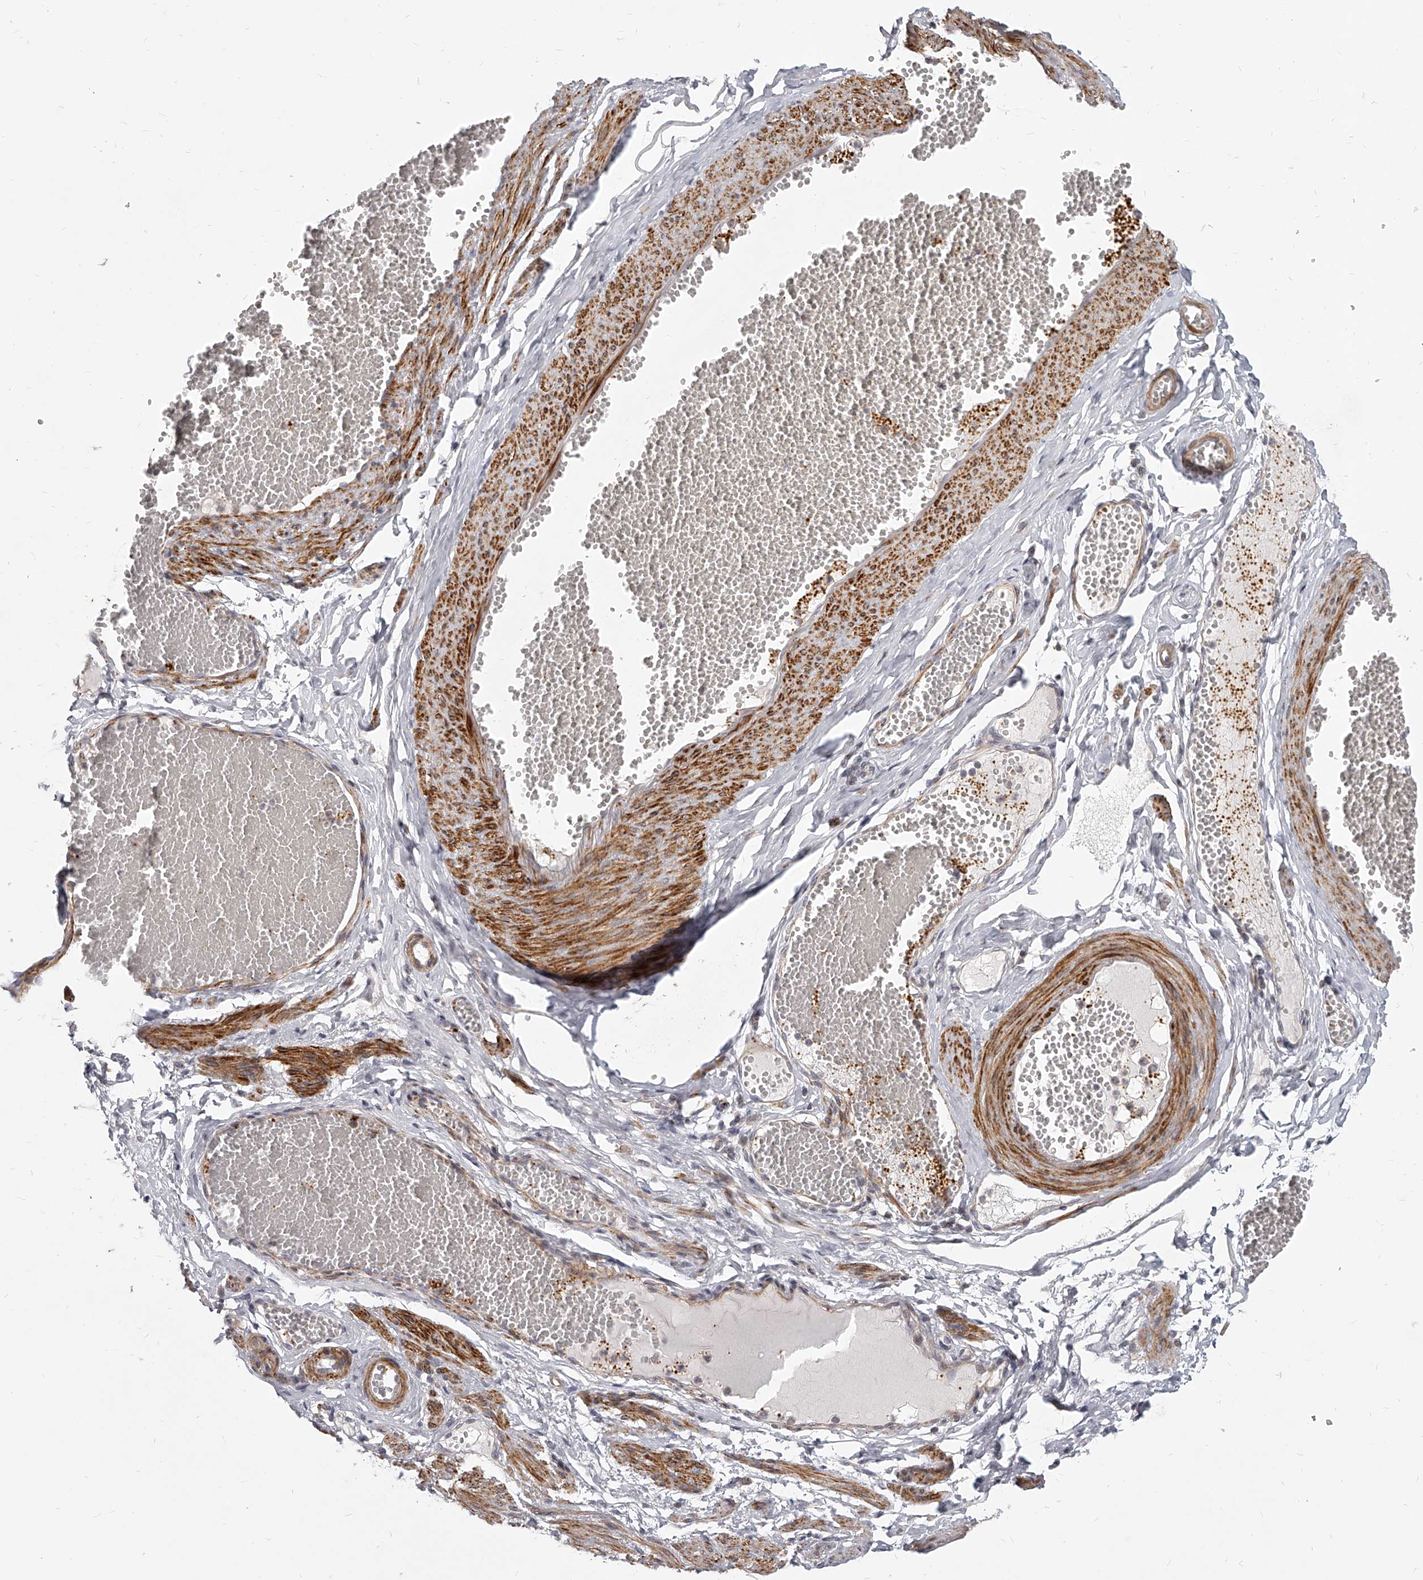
{"staining": {"intensity": "weak", "quantity": ">75%", "location": "cytoplasmic/membranous"}, "tissue": "adipose tissue", "cell_type": "Adipocytes", "image_type": "normal", "snomed": [{"axis": "morphology", "description": "Normal tissue, NOS"}, {"axis": "topography", "description": "Smooth muscle"}, {"axis": "topography", "description": "Peripheral nerve tissue"}], "caption": "An immunohistochemistry micrograph of benign tissue is shown. Protein staining in brown labels weak cytoplasmic/membranous positivity in adipose tissue within adipocytes.", "gene": "SLC37A1", "patient": {"sex": "female", "age": 39}}